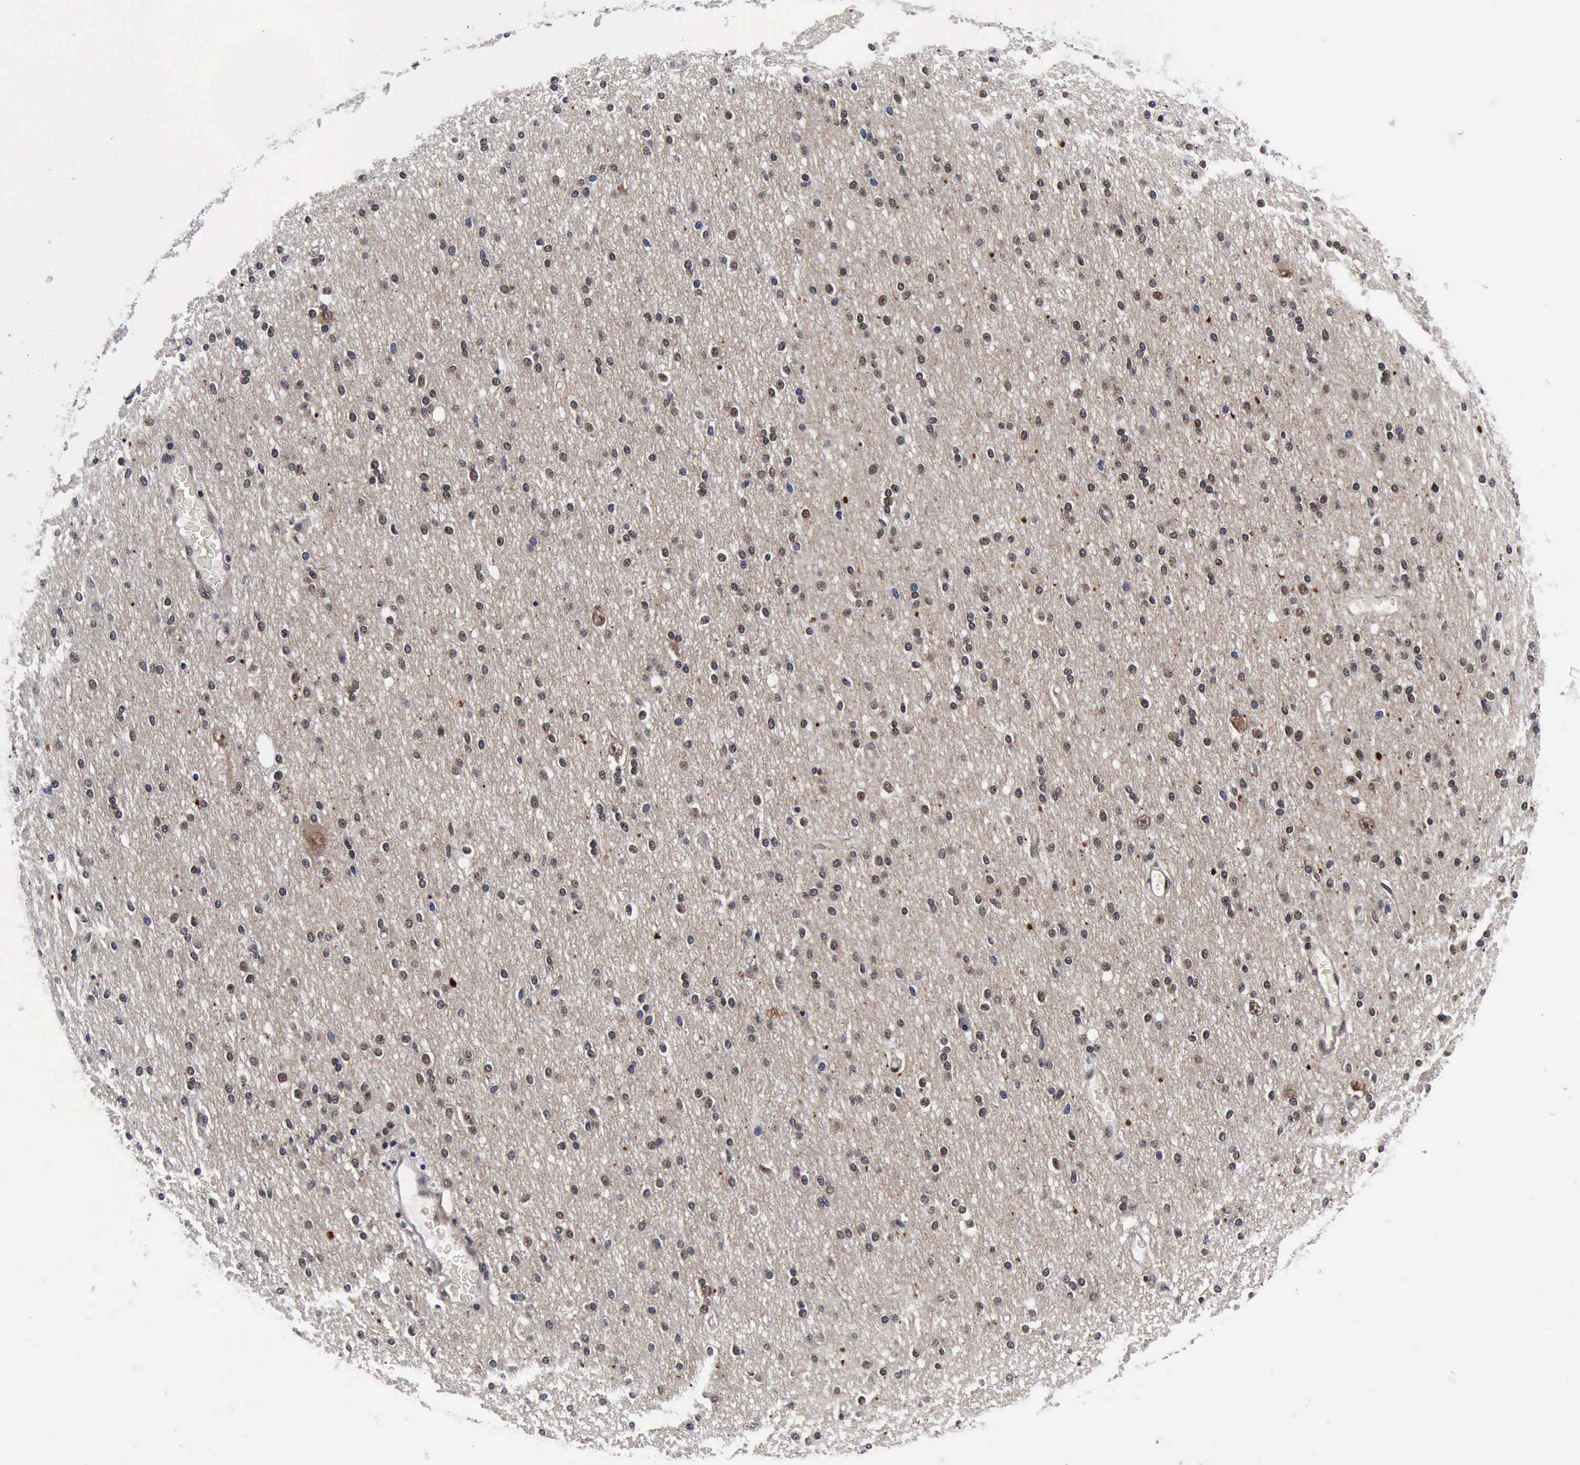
{"staining": {"intensity": "negative", "quantity": "none", "location": "none"}, "tissue": "cerebral cortex", "cell_type": "Endothelial cells", "image_type": "normal", "snomed": [{"axis": "morphology", "description": "Normal tissue, NOS"}, {"axis": "morphology", "description": "Inflammation, NOS"}, {"axis": "topography", "description": "Cerebral cortex"}], "caption": "Micrograph shows no protein staining in endothelial cells of unremarkable cerebral cortex. (Brightfield microscopy of DAB (3,3'-diaminobenzidine) IHC at high magnification).", "gene": "UBC", "patient": {"sex": "male", "age": 6}}